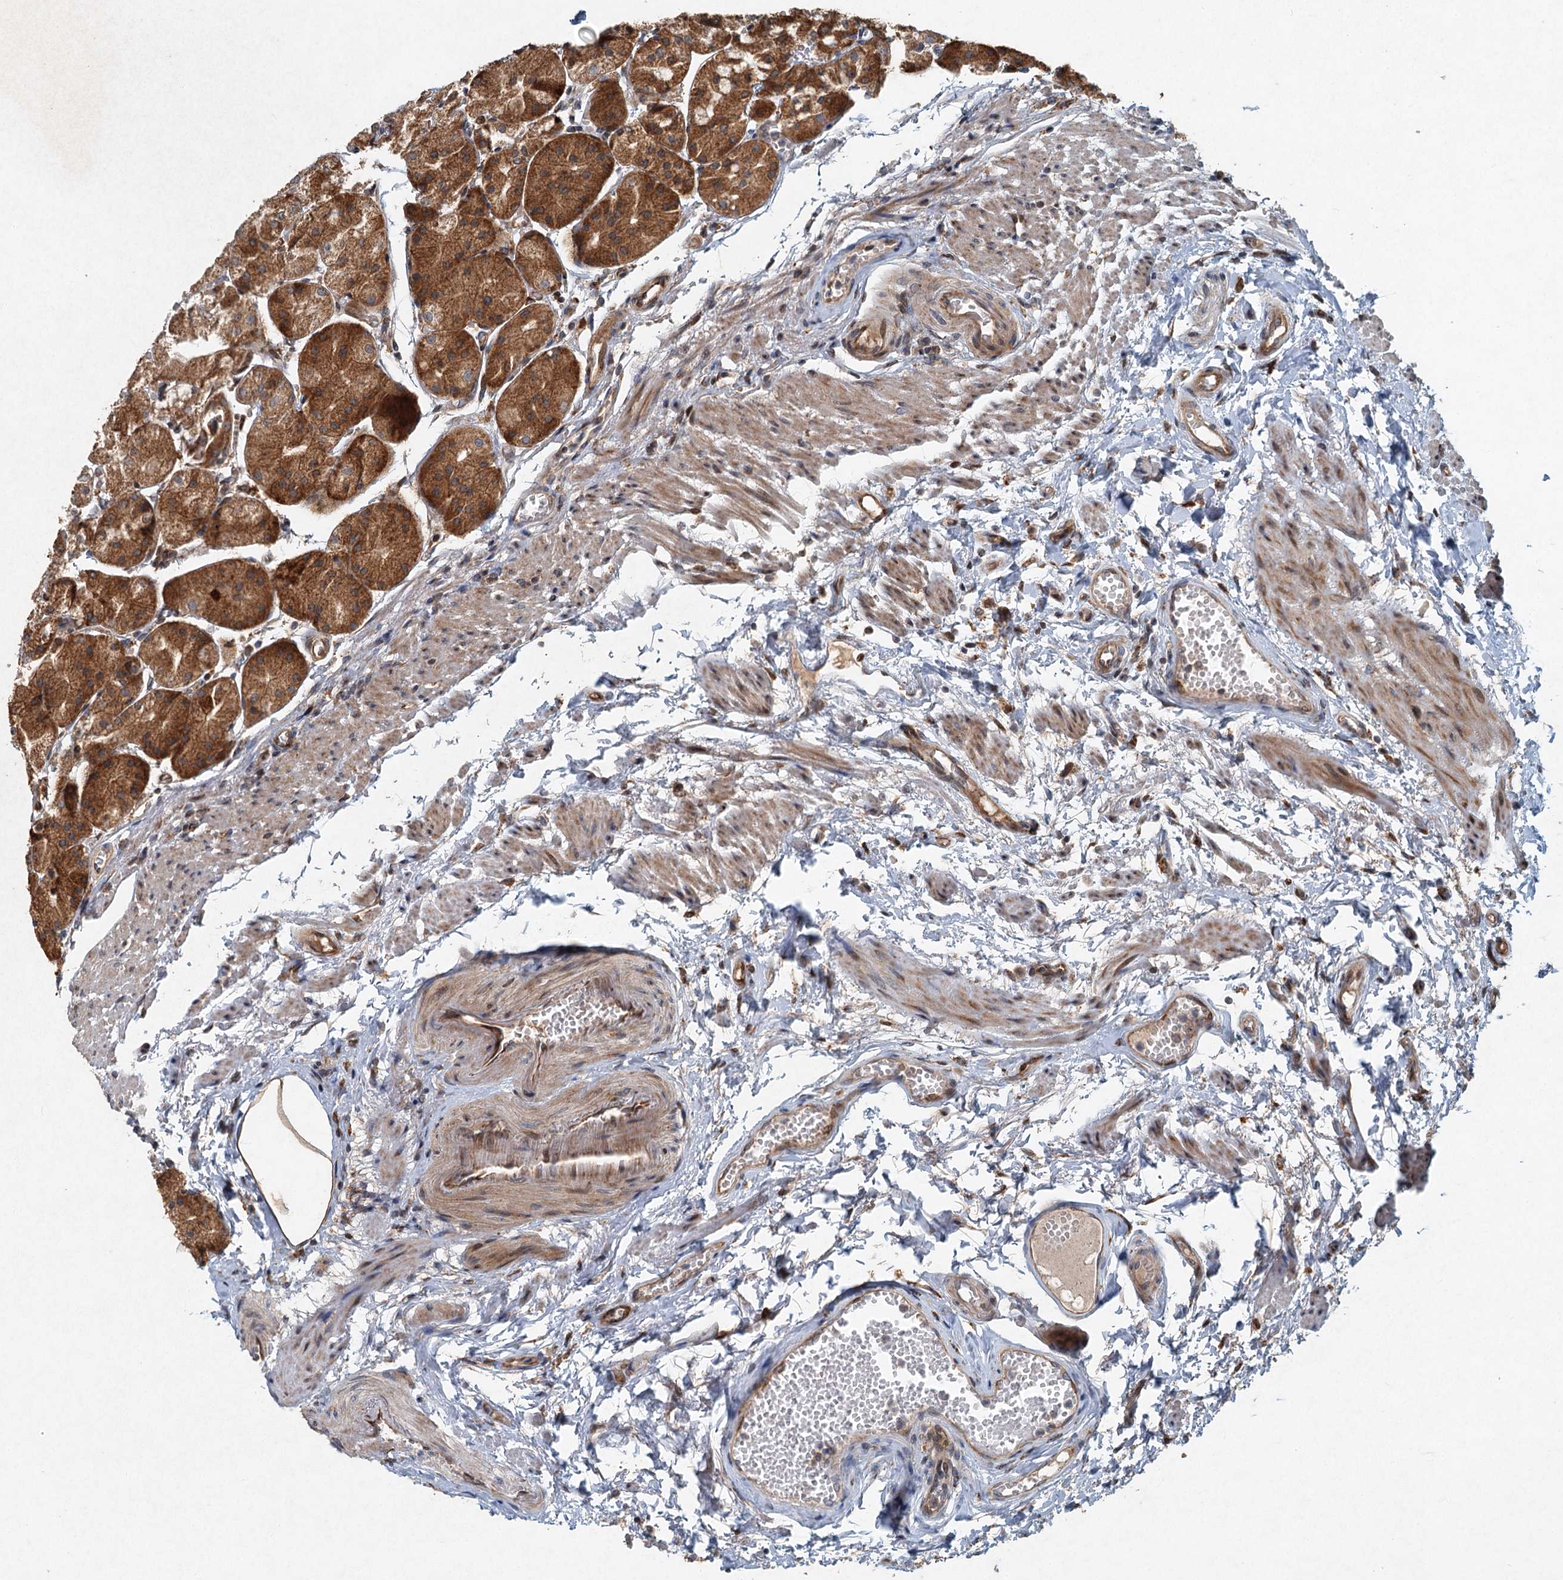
{"staining": {"intensity": "strong", "quantity": ">75%", "location": "cytoplasmic/membranous,nuclear"}, "tissue": "stomach", "cell_type": "Glandular cells", "image_type": "normal", "snomed": [{"axis": "morphology", "description": "Normal tissue, NOS"}, {"axis": "topography", "description": "Stomach, upper"}], "caption": "Glandular cells reveal strong cytoplasmic/membranous,nuclear staining in approximately >75% of cells in benign stomach. Nuclei are stained in blue.", "gene": "SRPX2", "patient": {"sex": "male", "age": 72}}